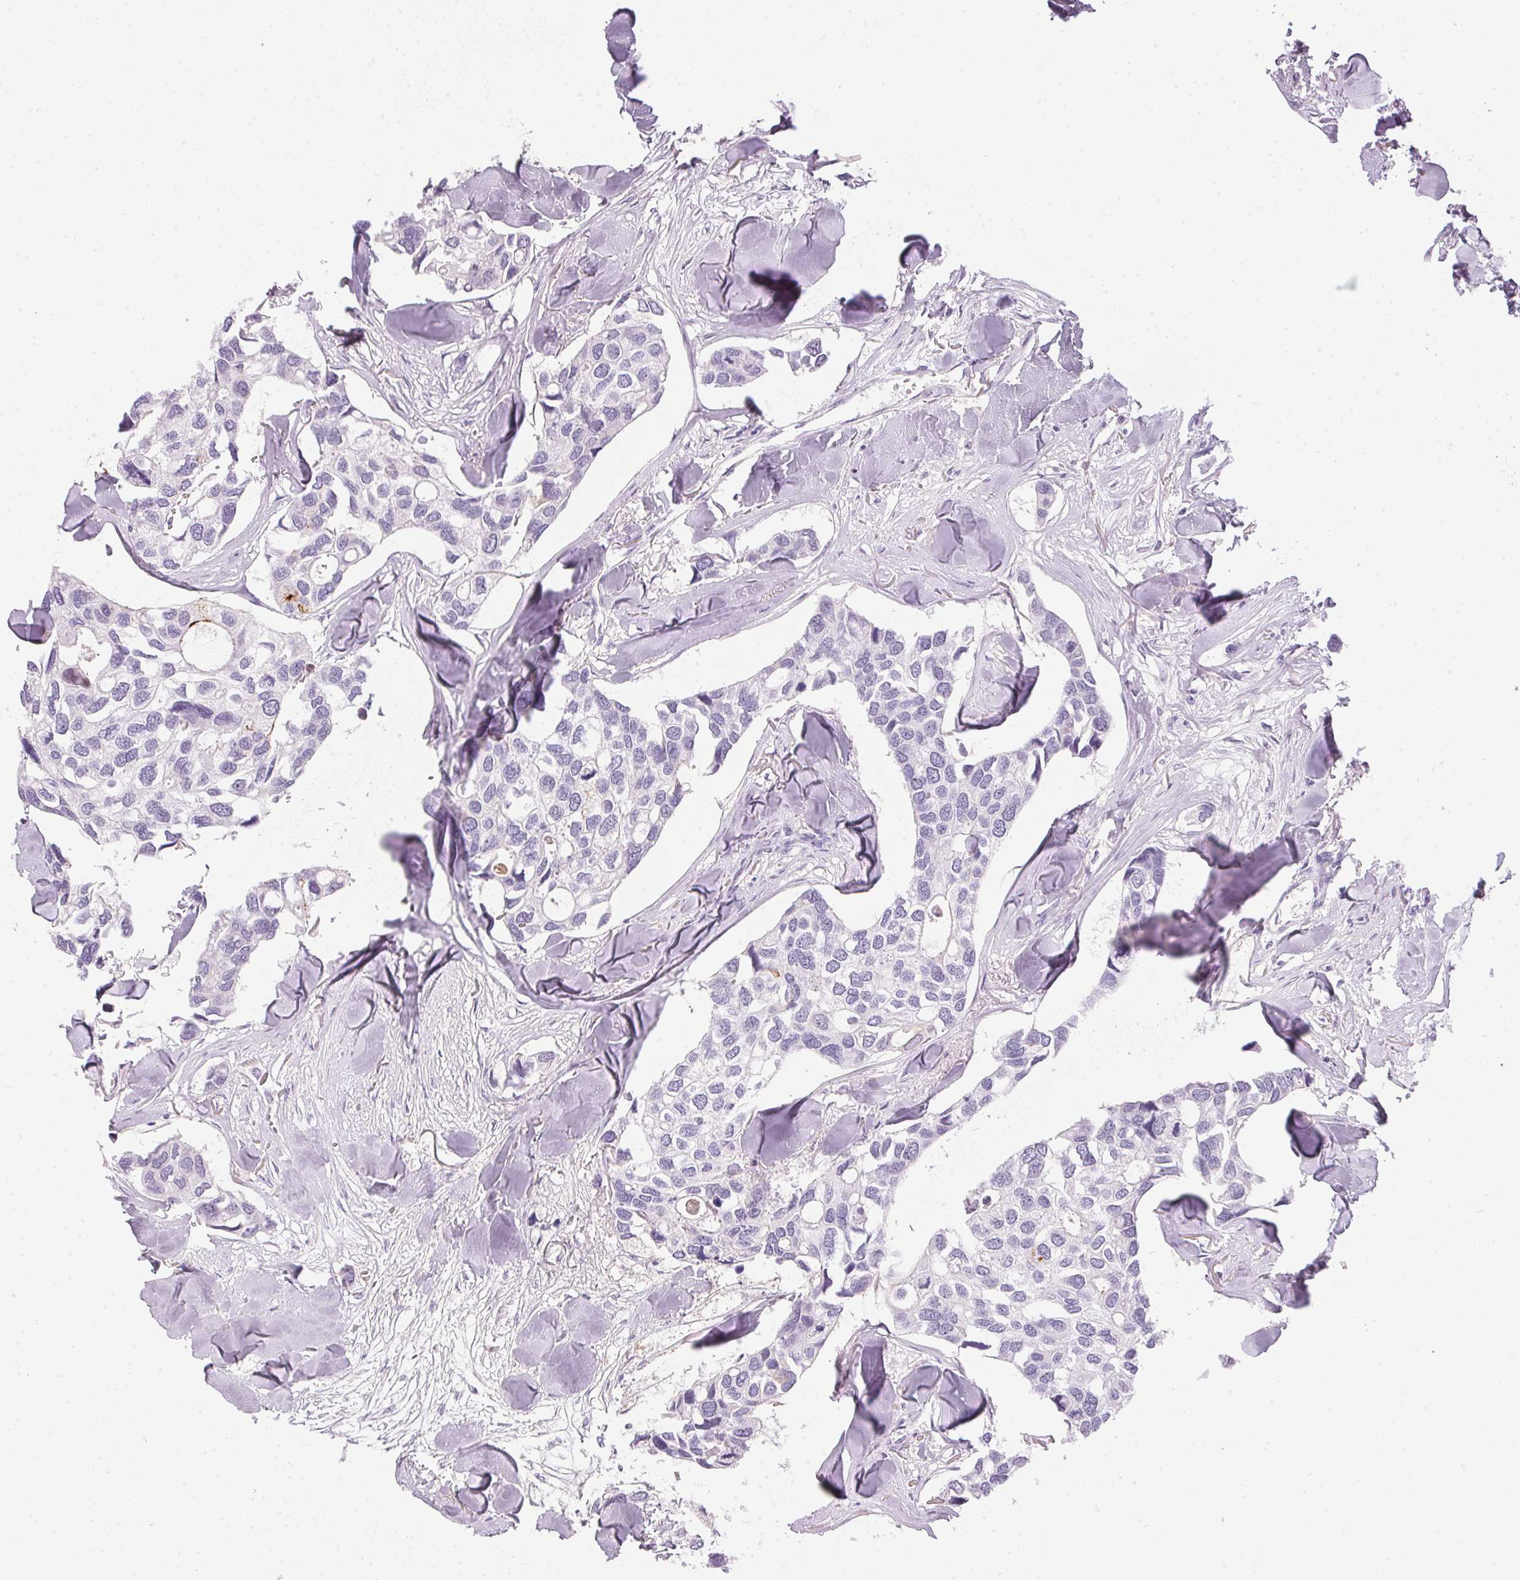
{"staining": {"intensity": "negative", "quantity": "none", "location": "none"}, "tissue": "breast cancer", "cell_type": "Tumor cells", "image_type": "cancer", "snomed": [{"axis": "morphology", "description": "Duct carcinoma"}, {"axis": "topography", "description": "Breast"}], "caption": "Breast infiltrating ductal carcinoma stained for a protein using immunohistochemistry (IHC) demonstrates no positivity tumor cells.", "gene": "ECPAS", "patient": {"sex": "female", "age": 83}}